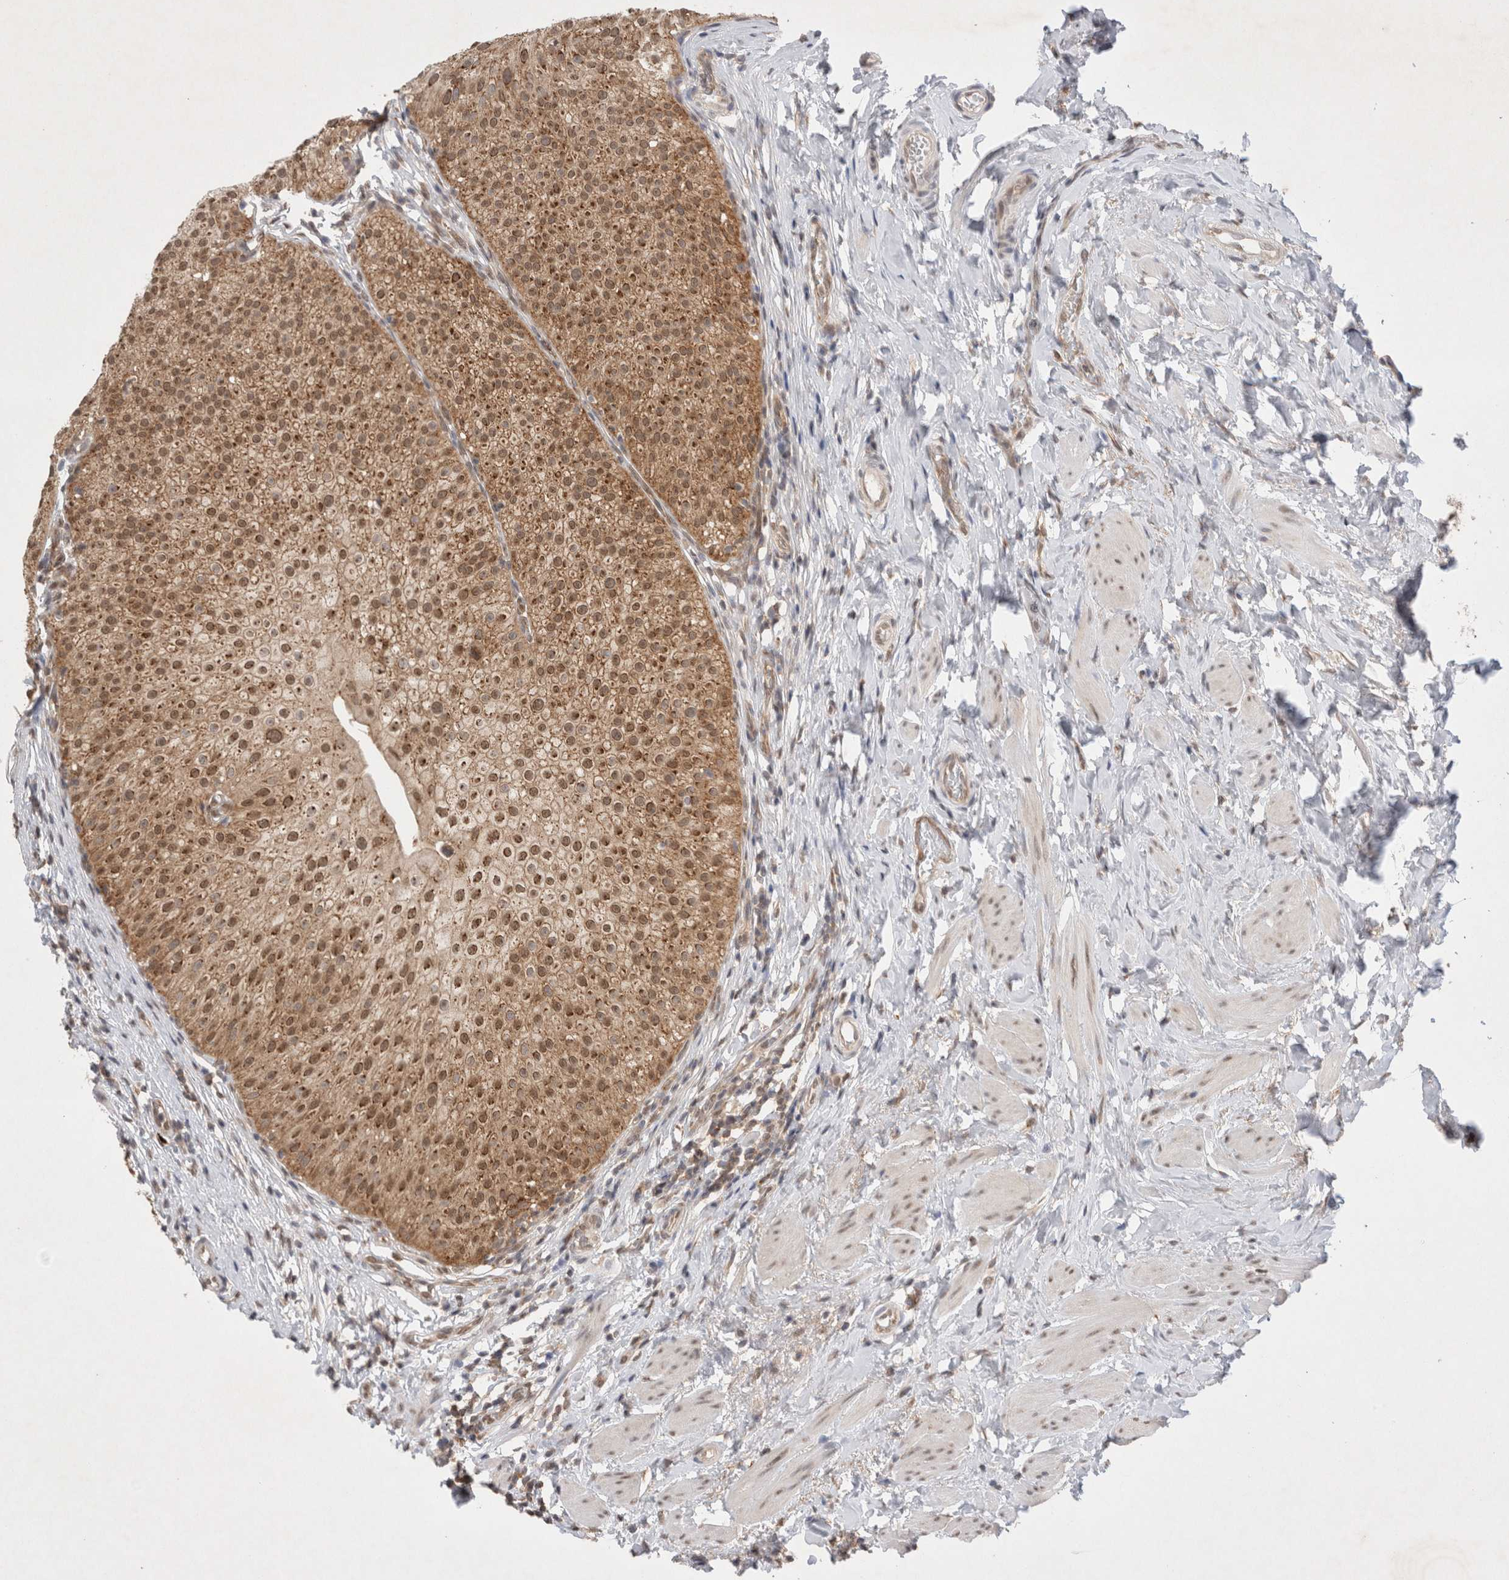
{"staining": {"intensity": "strong", "quantity": ">75%", "location": "cytoplasmic/membranous"}, "tissue": "urothelial cancer", "cell_type": "Tumor cells", "image_type": "cancer", "snomed": [{"axis": "morphology", "description": "Normal tissue, NOS"}, {"axis": "morphology", "description": "Urothelial carcinoma, Low grade"}, {"axis": "topography", "description": "Smooth muscle"}, {"axis": "topography", "description": "Urinary bladder"}], "caption": "Protein staining of low-grade urothelial carcinoma tissue exhibits strong cytoplasmic/membranous positivity in about >75% of tumor cells.", "gene": "WIPF2", "patient": {"sex": "male", "age": 60}}